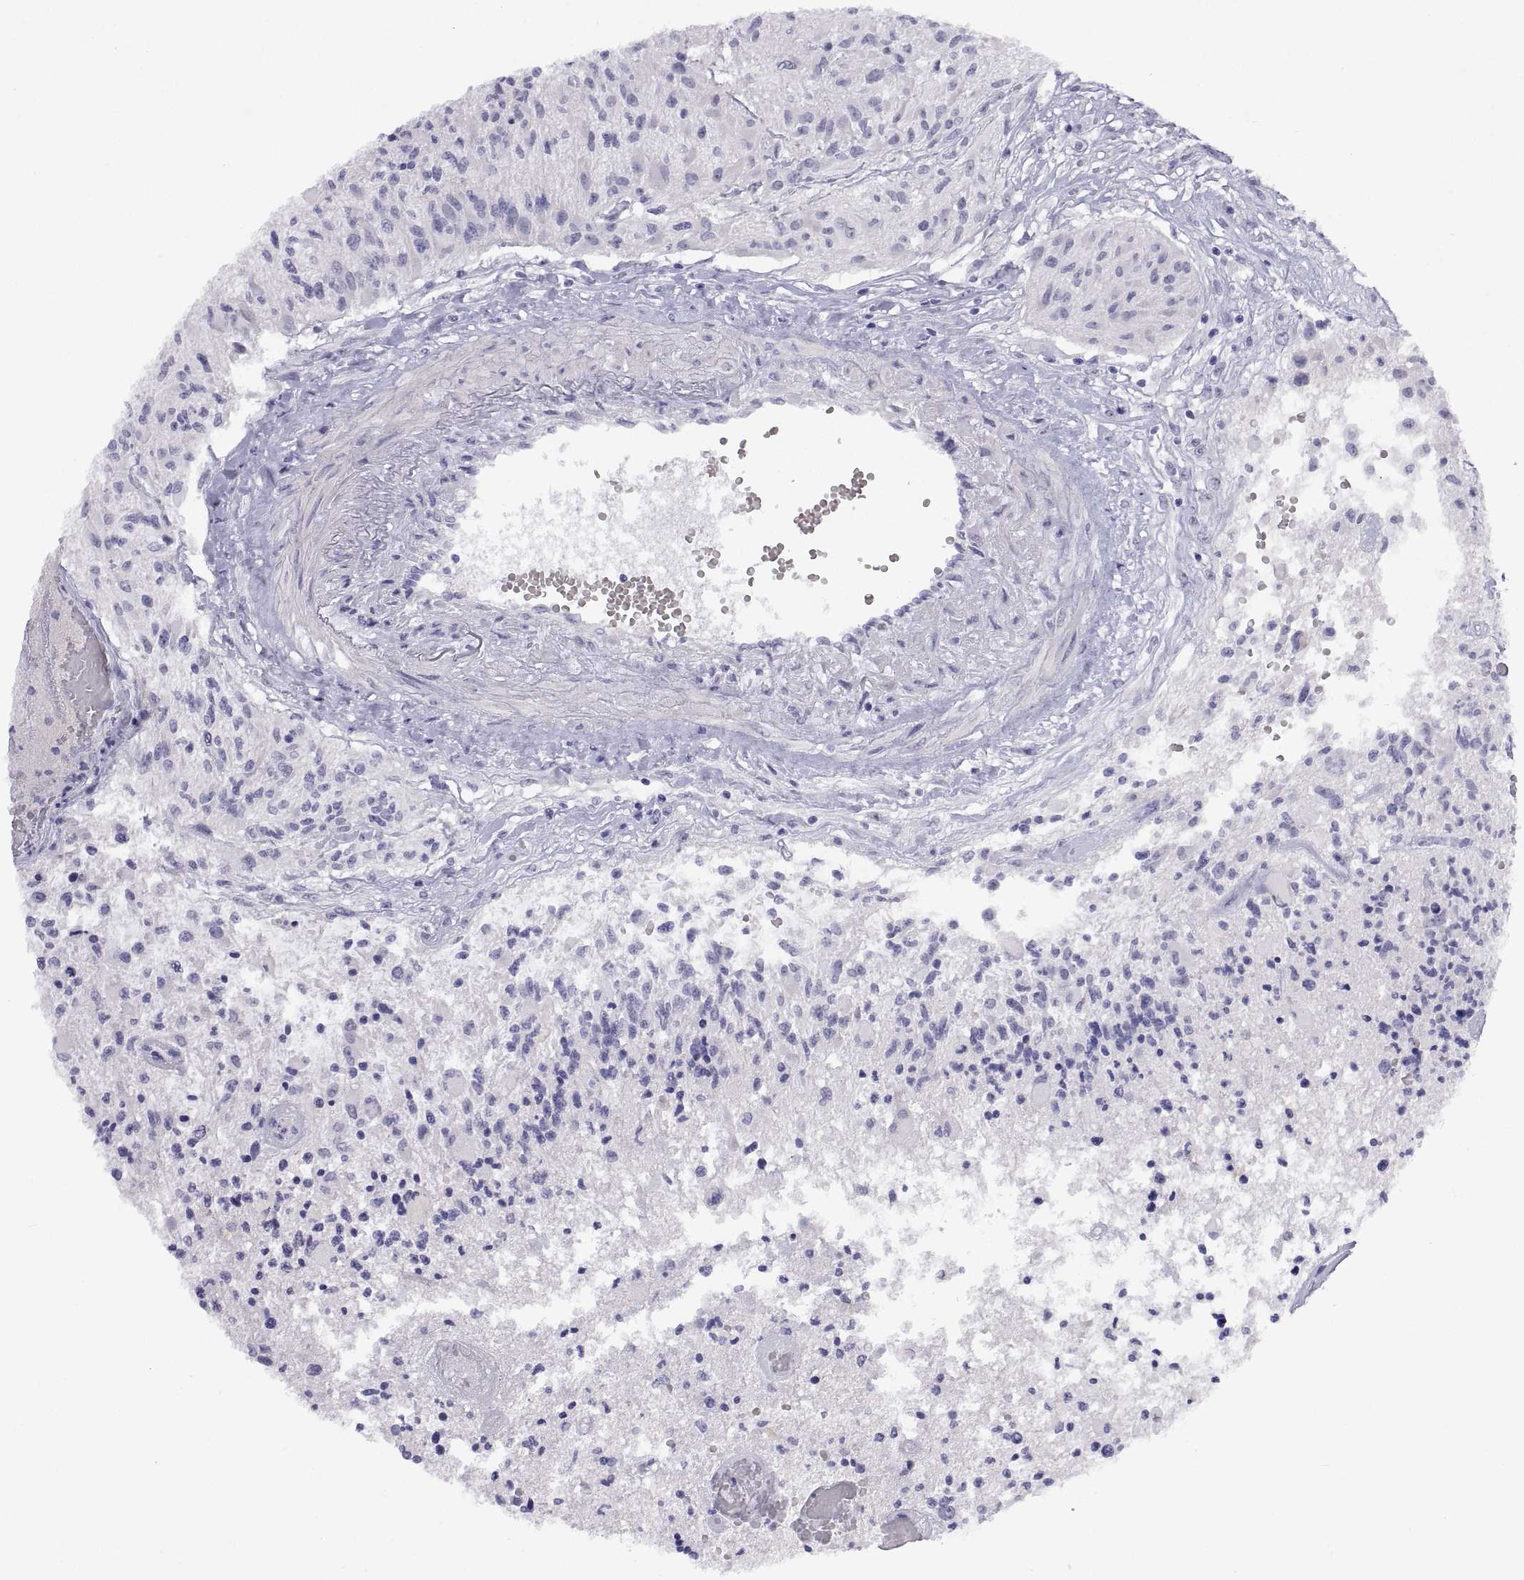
{"staining": {"intensity": "negative", "quantity": "none", "location": "none"}, "tissue": "glioma", "cell_type": "Tumor cells", "image_type": "cancer", "snomed": [{"axis": "morphology", "description": "Glioma, malignant, High grade"}, {"axis": "topography", "description": "Brain"}], "caption": "Tumor cells show no significant expression in malignant glioma (high-grade).", "gene": "VSX2", "patient": {"sex": "female", "age": 63}}